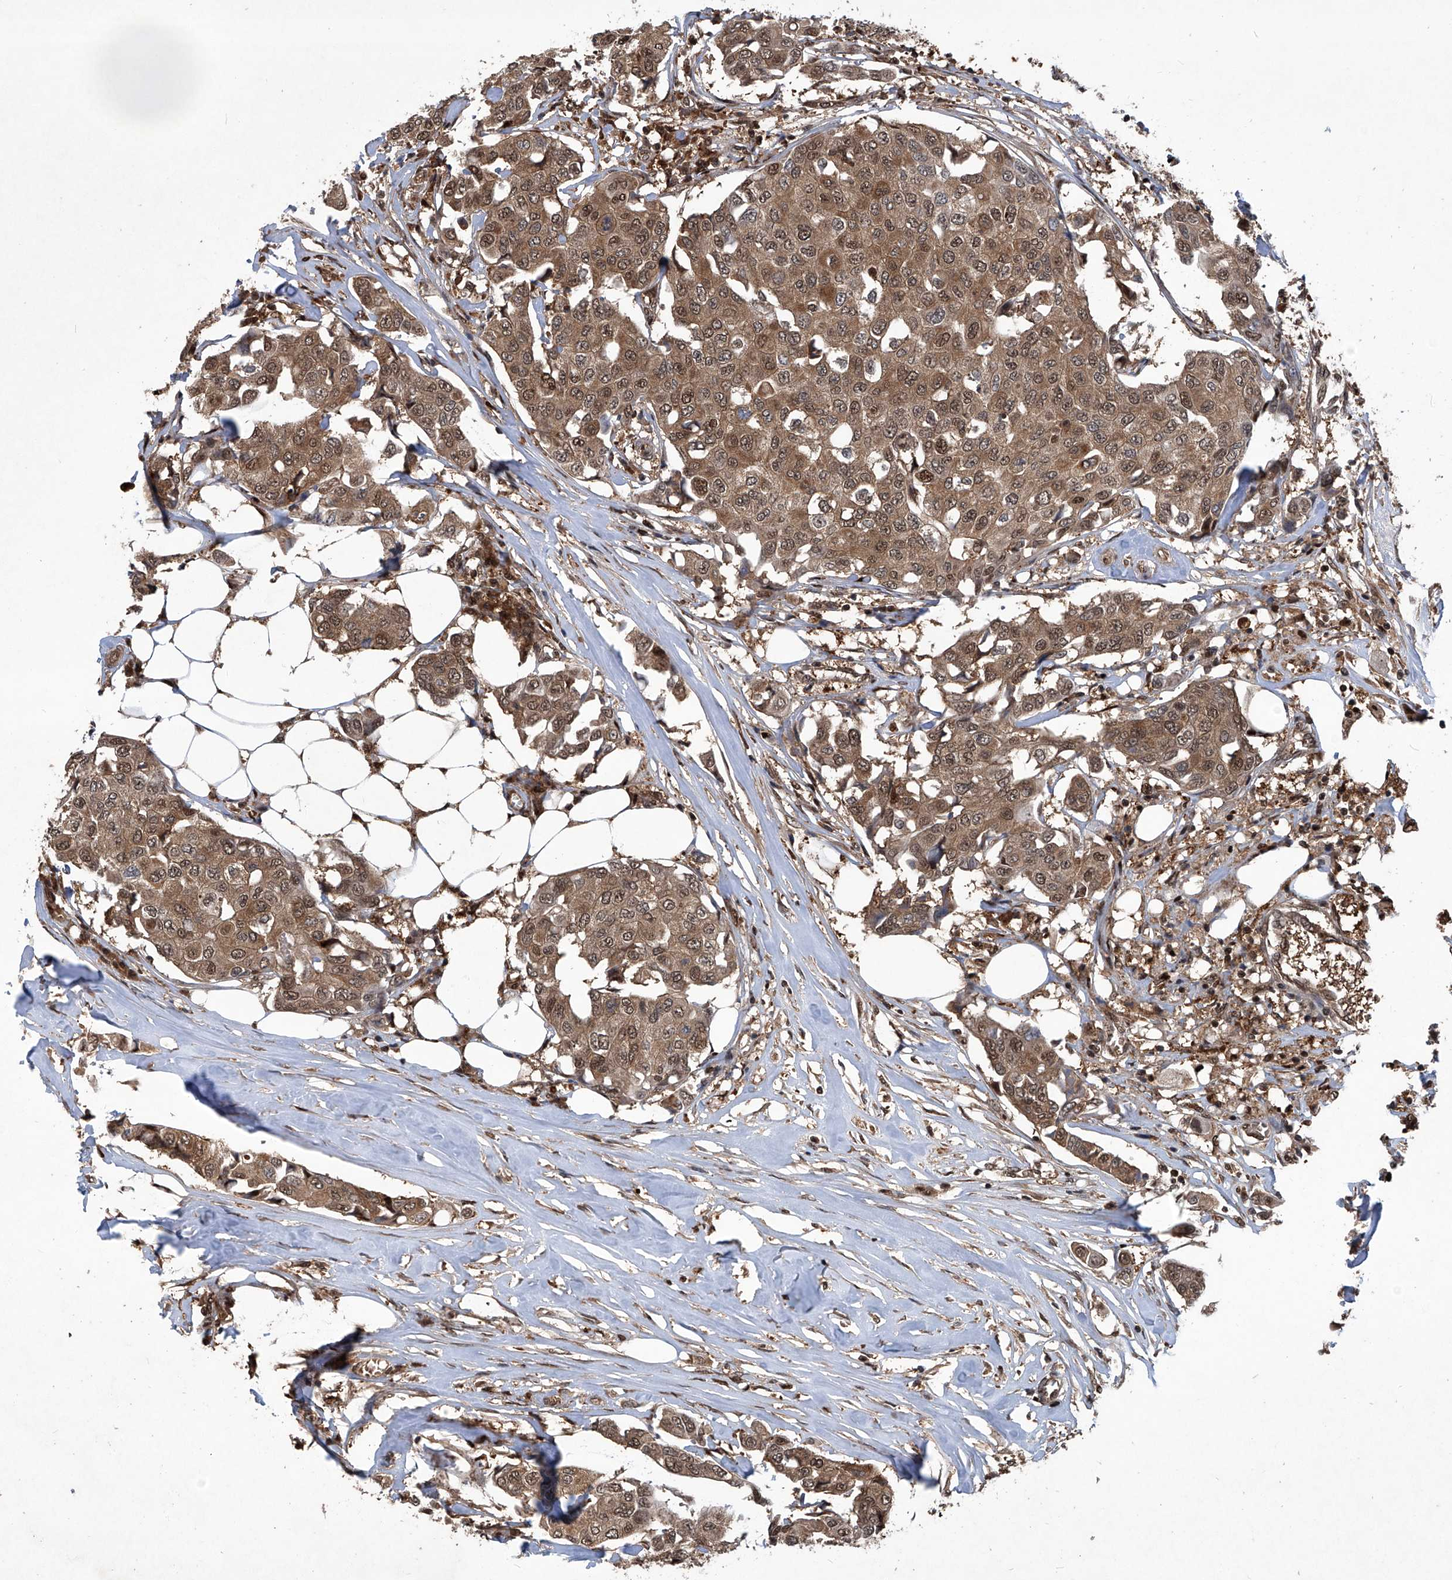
{"staining": {"intensity": "moderate", "quantity": ">75%", "location": "cytoplasmic/membranous,nuclear"}, "tissue": "breast cancer", "cell_type": "Tumor cells", "image_type": "cancer", "snomed": [{"axis": "morphology", "description": "Duct carcinoma"}, {"axis": "topography", "description": "Breast"}], "caption": "Brown immunohistochemical staining in human intraductal carcinoma (breast) displays moderate cytoplasmic/membranous and nuclear expression in approximately >75% of tumor cells.", "gene": "PSMB1", "patient": {"sex": "female", "age": 80}}